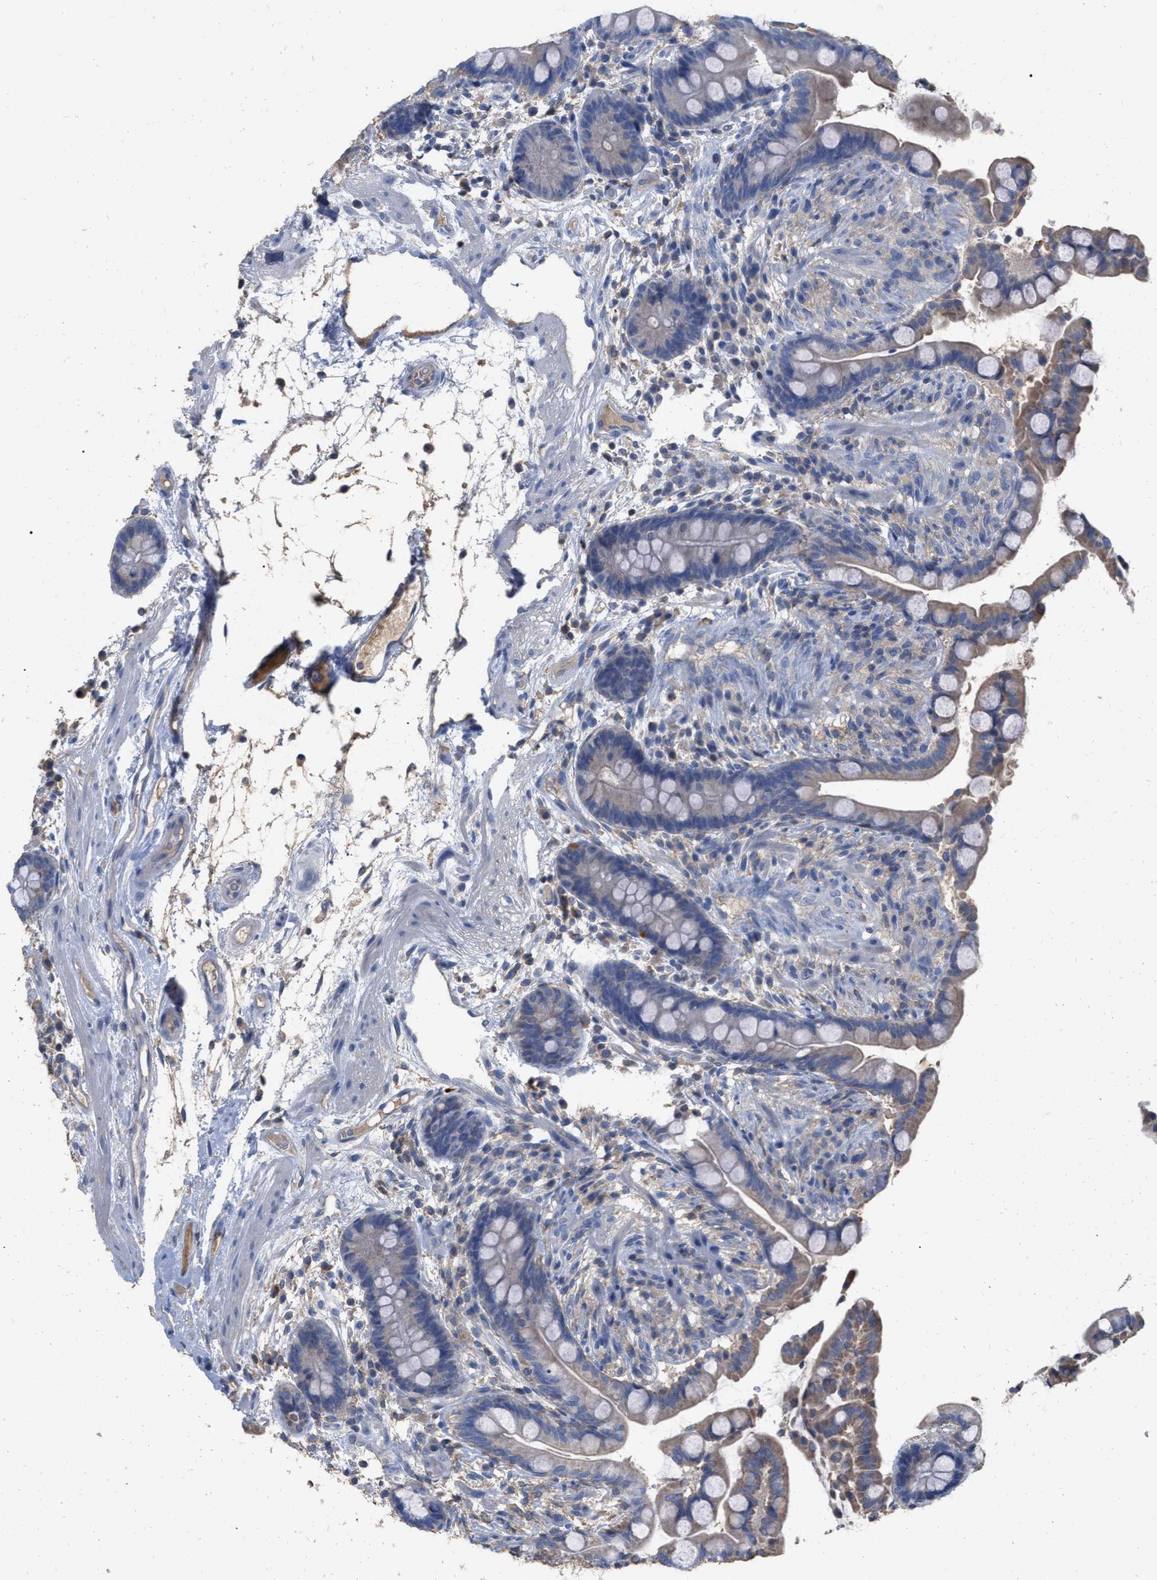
{"staining": {"intensity": "weak", "quantity": "25%-75%", "location": "cytoplasmic/membranous"}, "tissue": "colon", "cell_type": "Endothelial cells", "image_type": "normal", "snomed": [{"axis": "morphology", "description": "Normal tissue, NOS"}, {"axis": "topography", "description": "Colon"}], "caption": "Protein staining shows weak cytoplasmic/membranous positivity in about 25%-75% of endothelial cells in unremarkable colon.", "gene": "GPR179", "patient": {"sex": "male", "age": 73}}